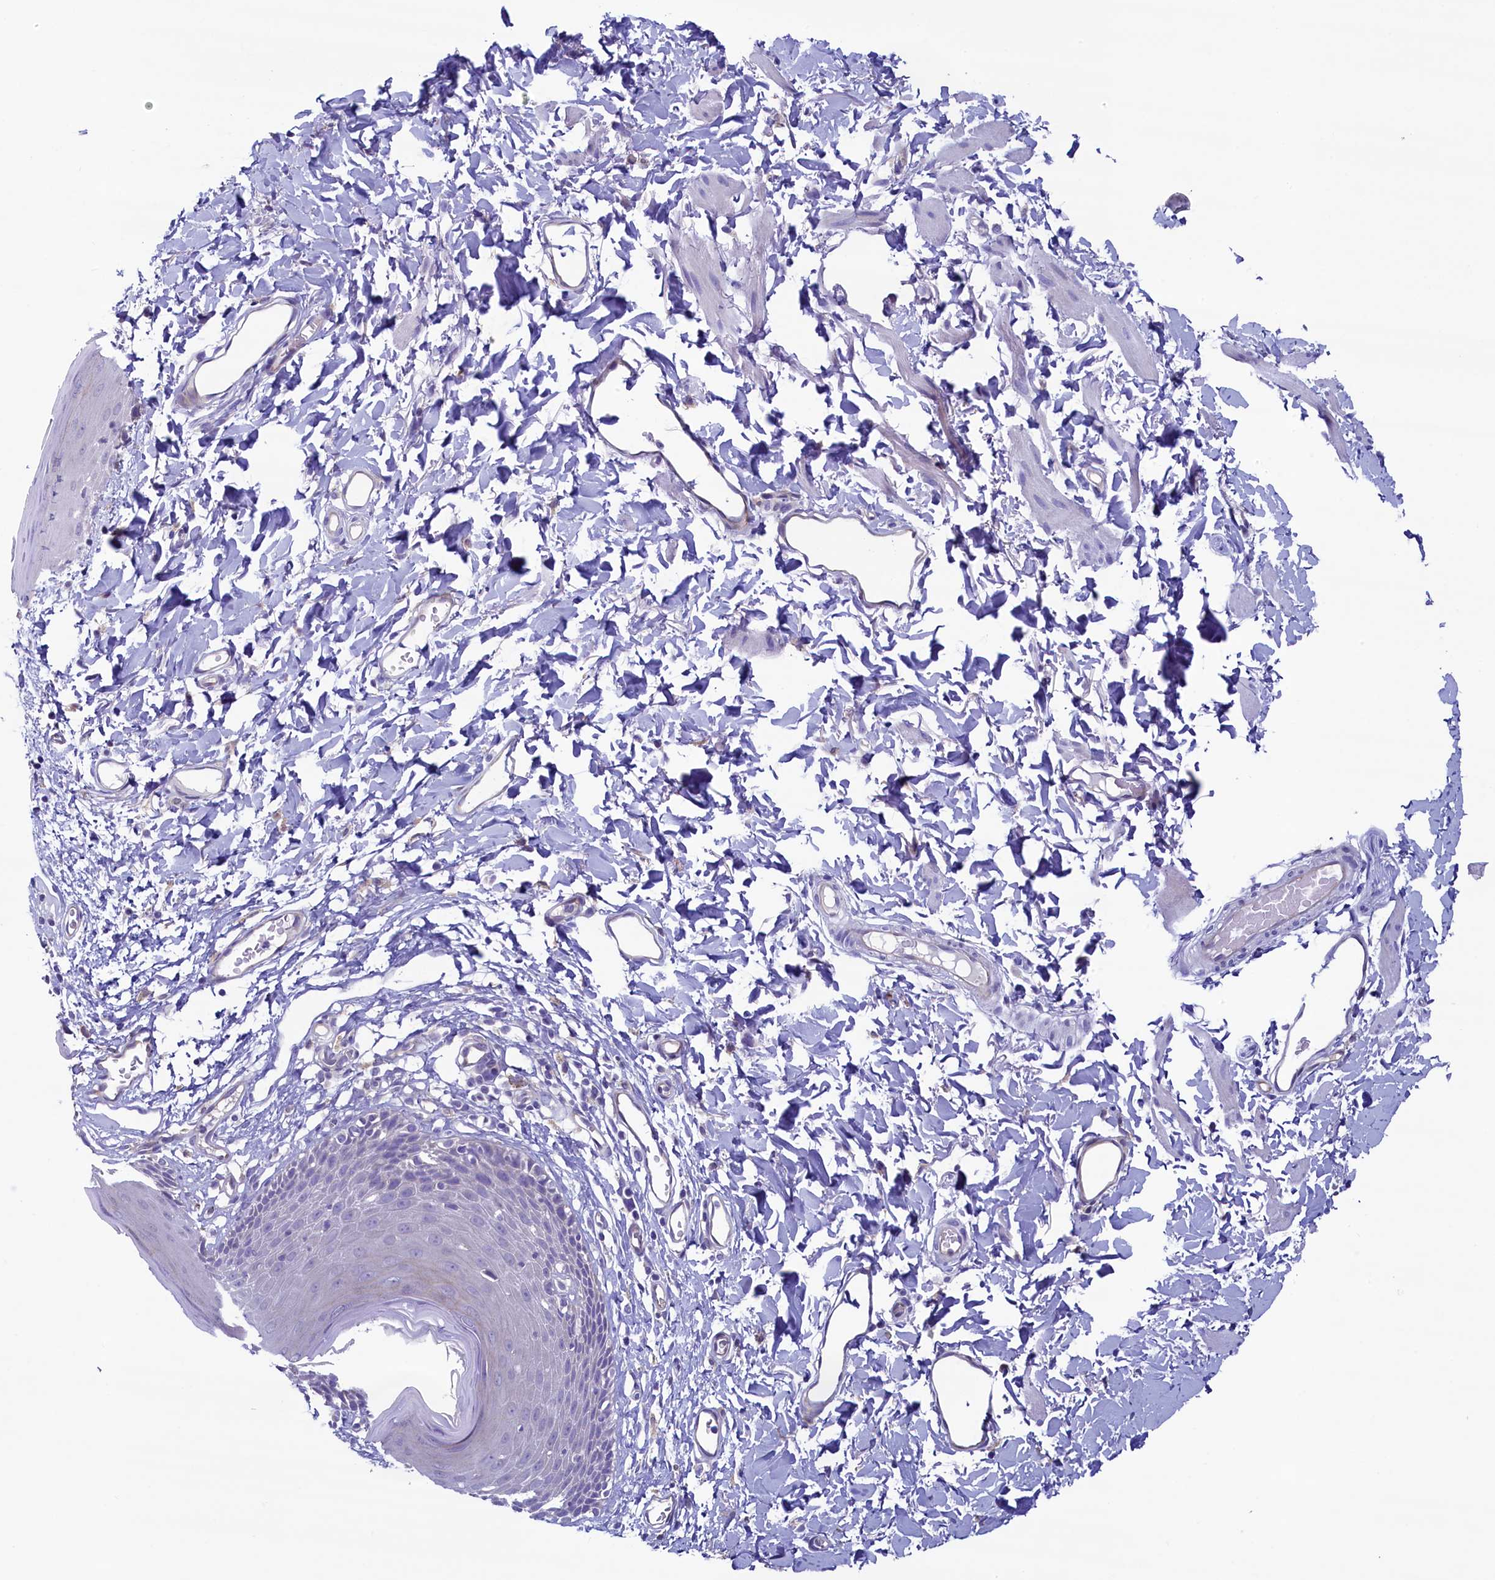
{"staining": {"intensity": "negative", "quantity": "none", "location": "none"}, "tissue": "skin", "cell_type": "Epidermal cells", "image_type": "normal", "snomed": [{"axis": "morphology", "description": "Normal tissue, NOS"}, {"axis": "topography", "description": "Vulva"}], "caption": "High power microscopy micrograph of an IHC micrograph of benign skin, revealing no significant staining in epidermal cells.", "gene": "KRBOX5", "patient": {"sex": "female", "age": 68}}